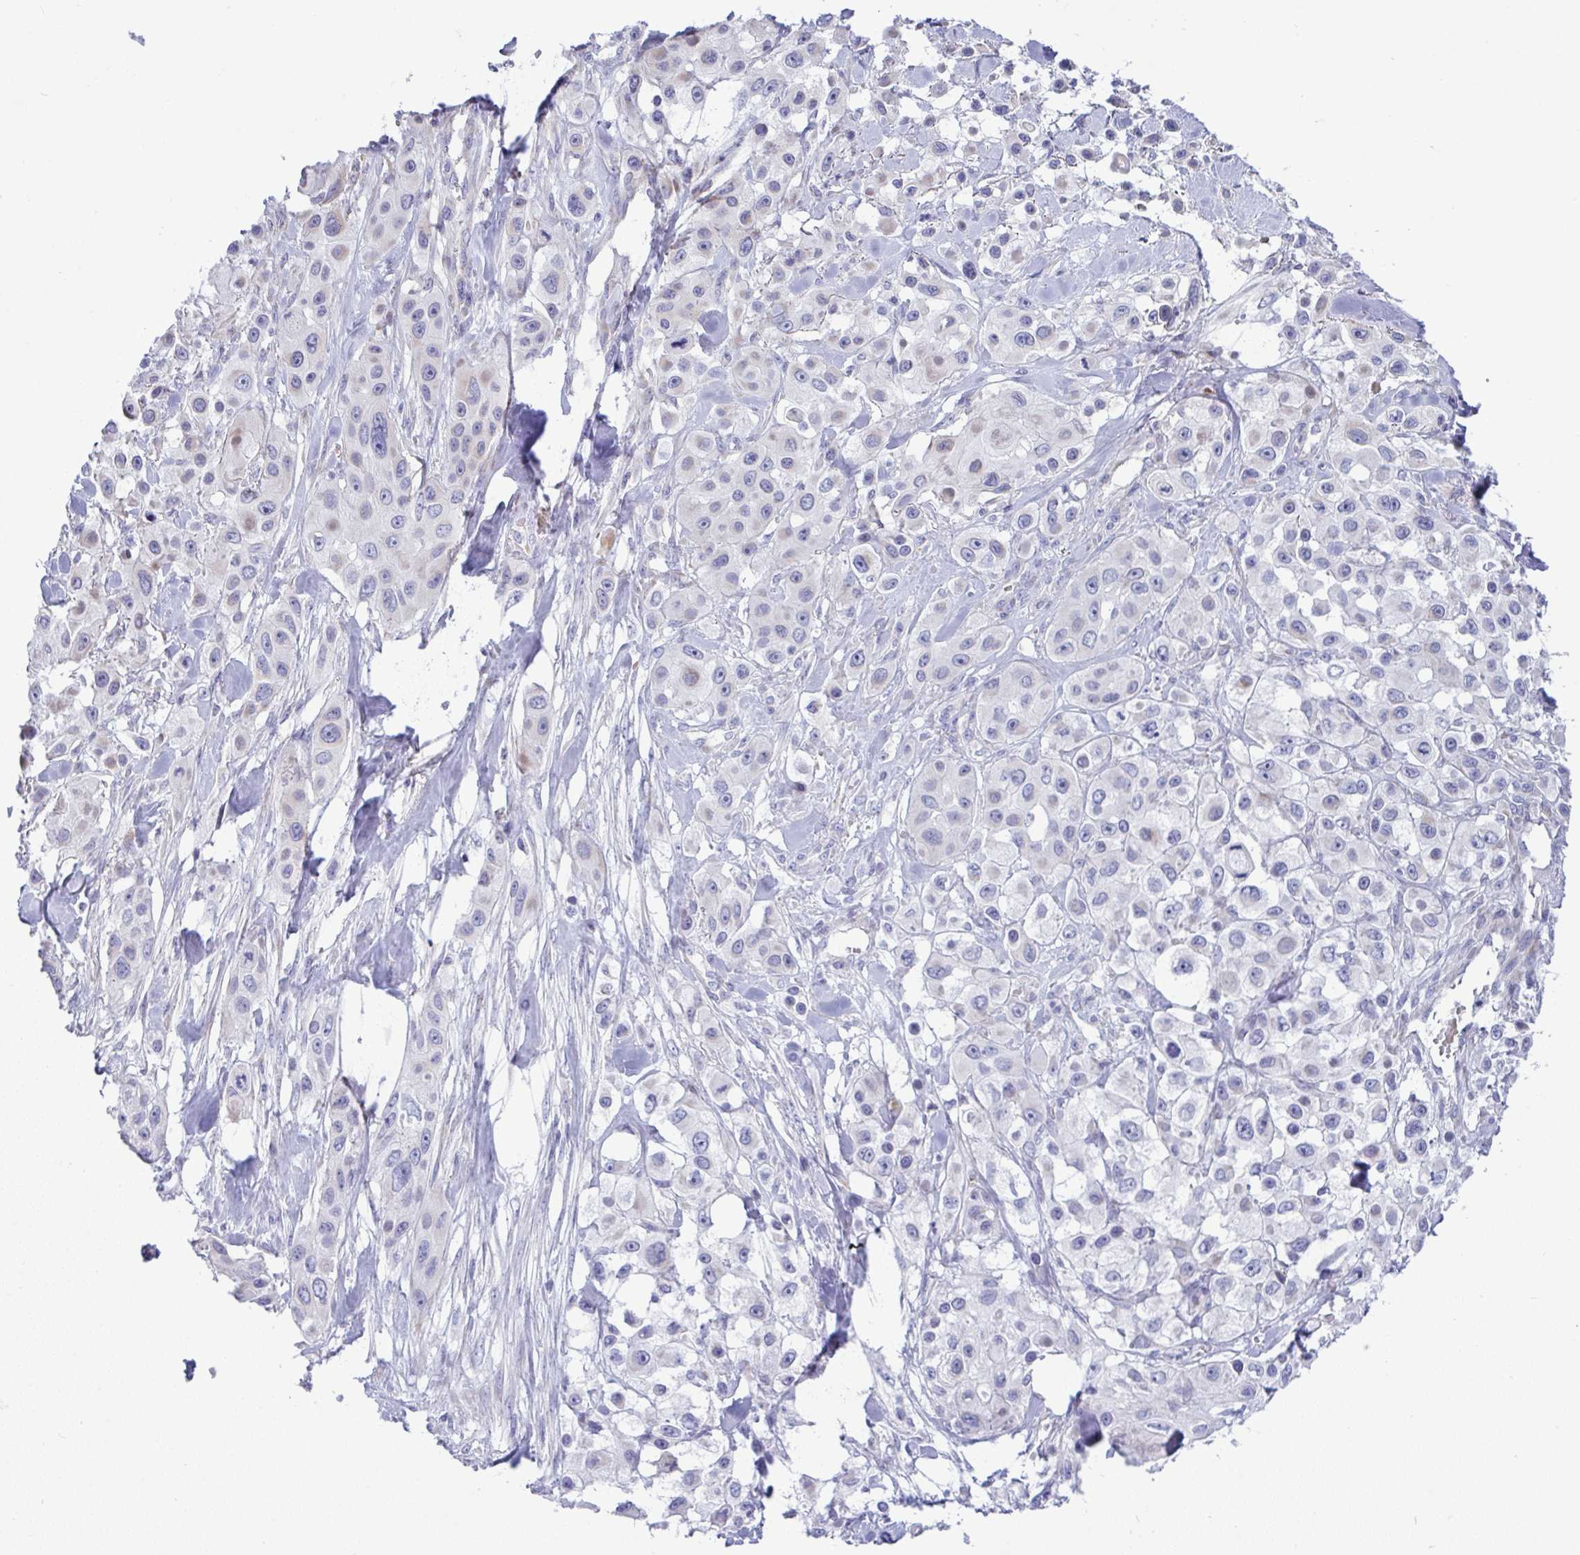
{"staining": {"intensity": "weak", "quantity": "<25%", "location": "cytoplasmic/membranous"}, "tissue": "skin cancer", "cell_type": "Tumor cells", "image_type": "cancer", "snomed": [{"axis": "morphology", "description": "Squamous cell carcinoma, NOS"}, {"axis": "topography", "description": "Skin"}], "caption": "Squamous cell carcinoma (skin) stained for a protein using immunohistochemistry (IHC) shows no positivity tumor cells.", "gene": "NTN1", "patient": {"sex": "male", "age": 63}}